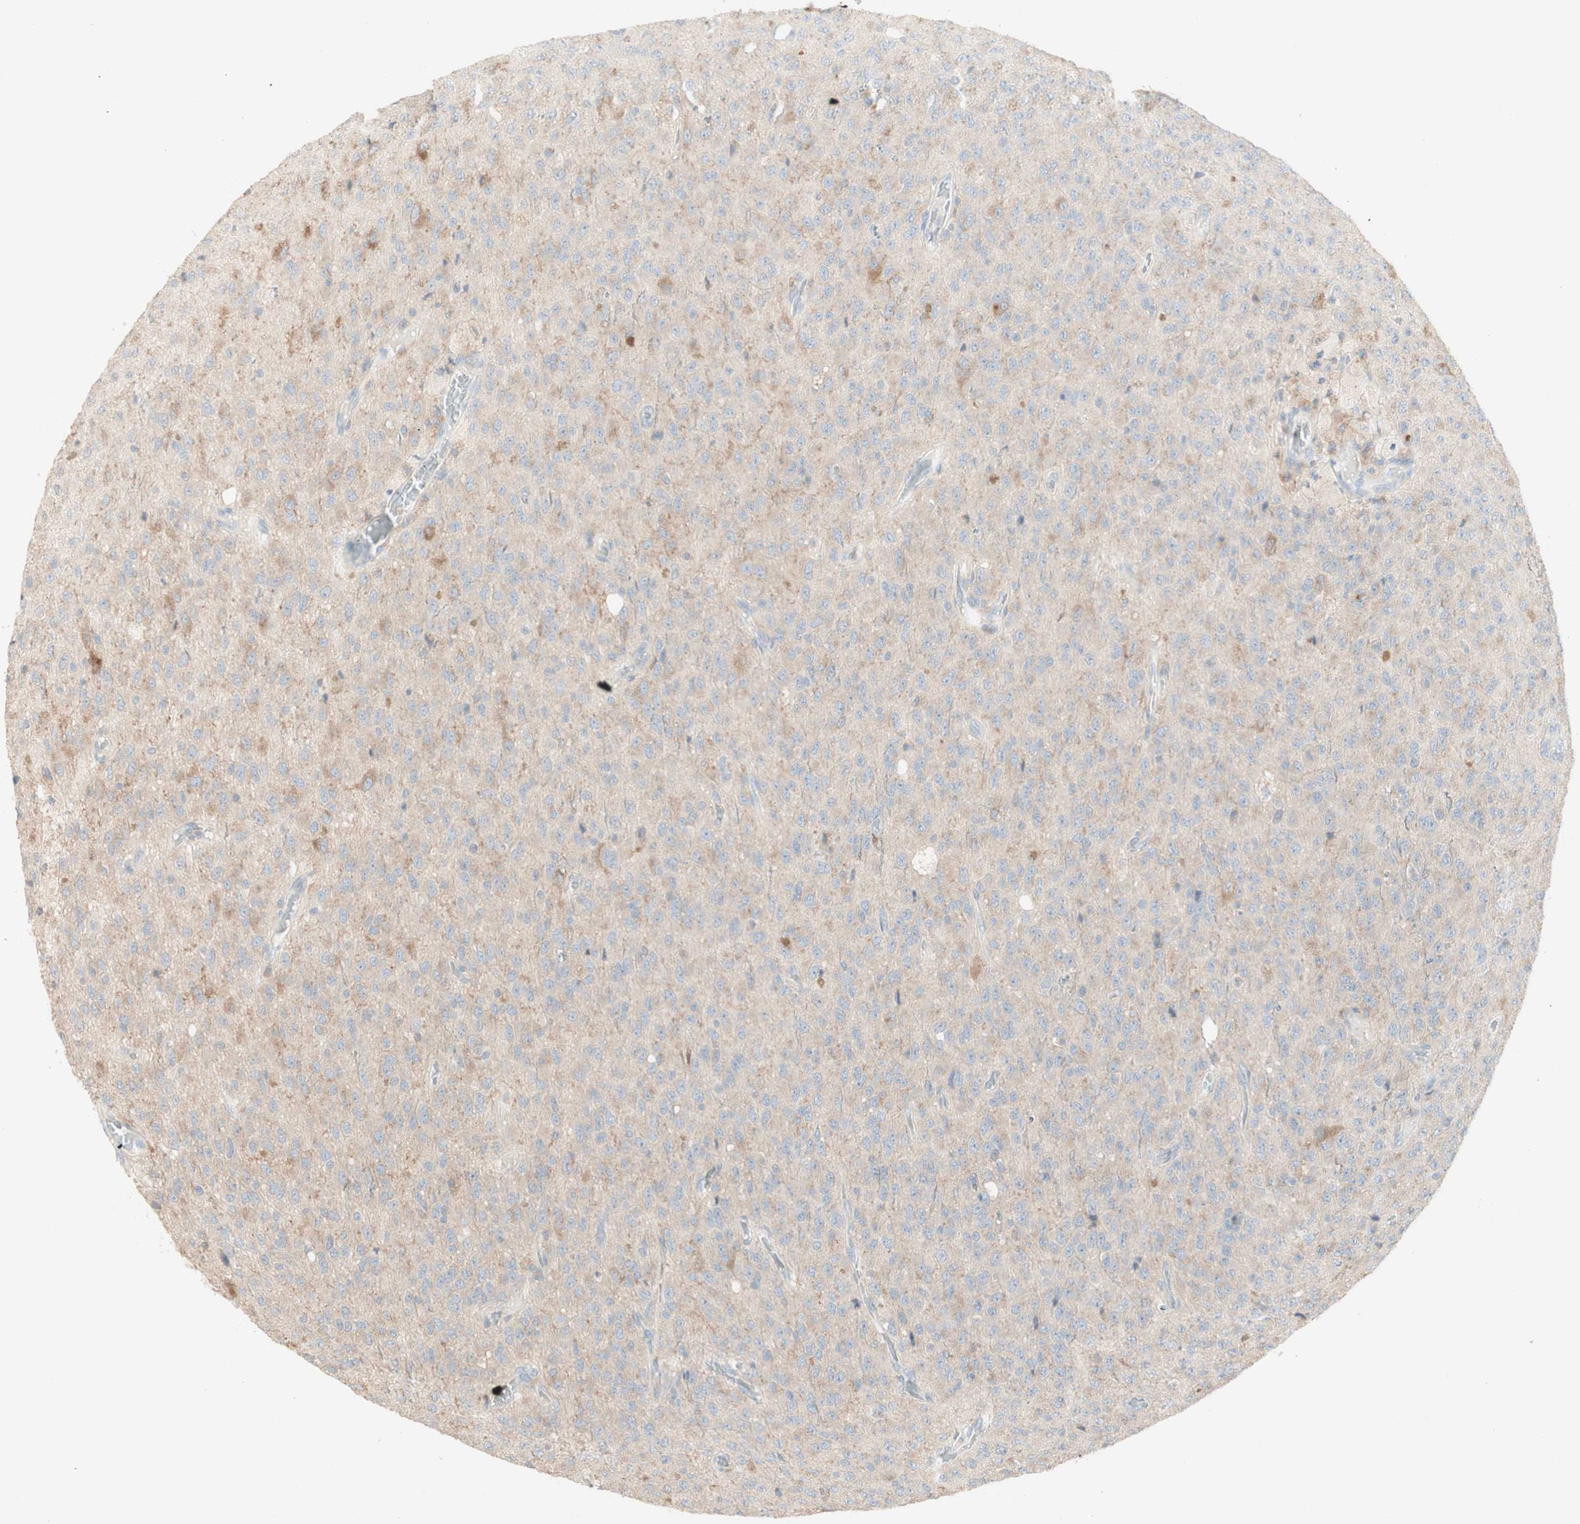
{"staining": {"intensity": "negative", "quantity": "none", "location": "none"}, "tissue": "glioma", "cell_type": "Tumor cells", "image_type": "cancer", "snomed": [{"axis": "morphology", "description": "Glioma, malignant, High grade"}, {"axis": "topography", "description": "pancreas cauda"}], "caption": "Glioma was stained to show a protein in brown. There is no significant staining in tumor cells.", "gene": "ATP6V1B1", "patient": {"sex": "male", "age": 60}}